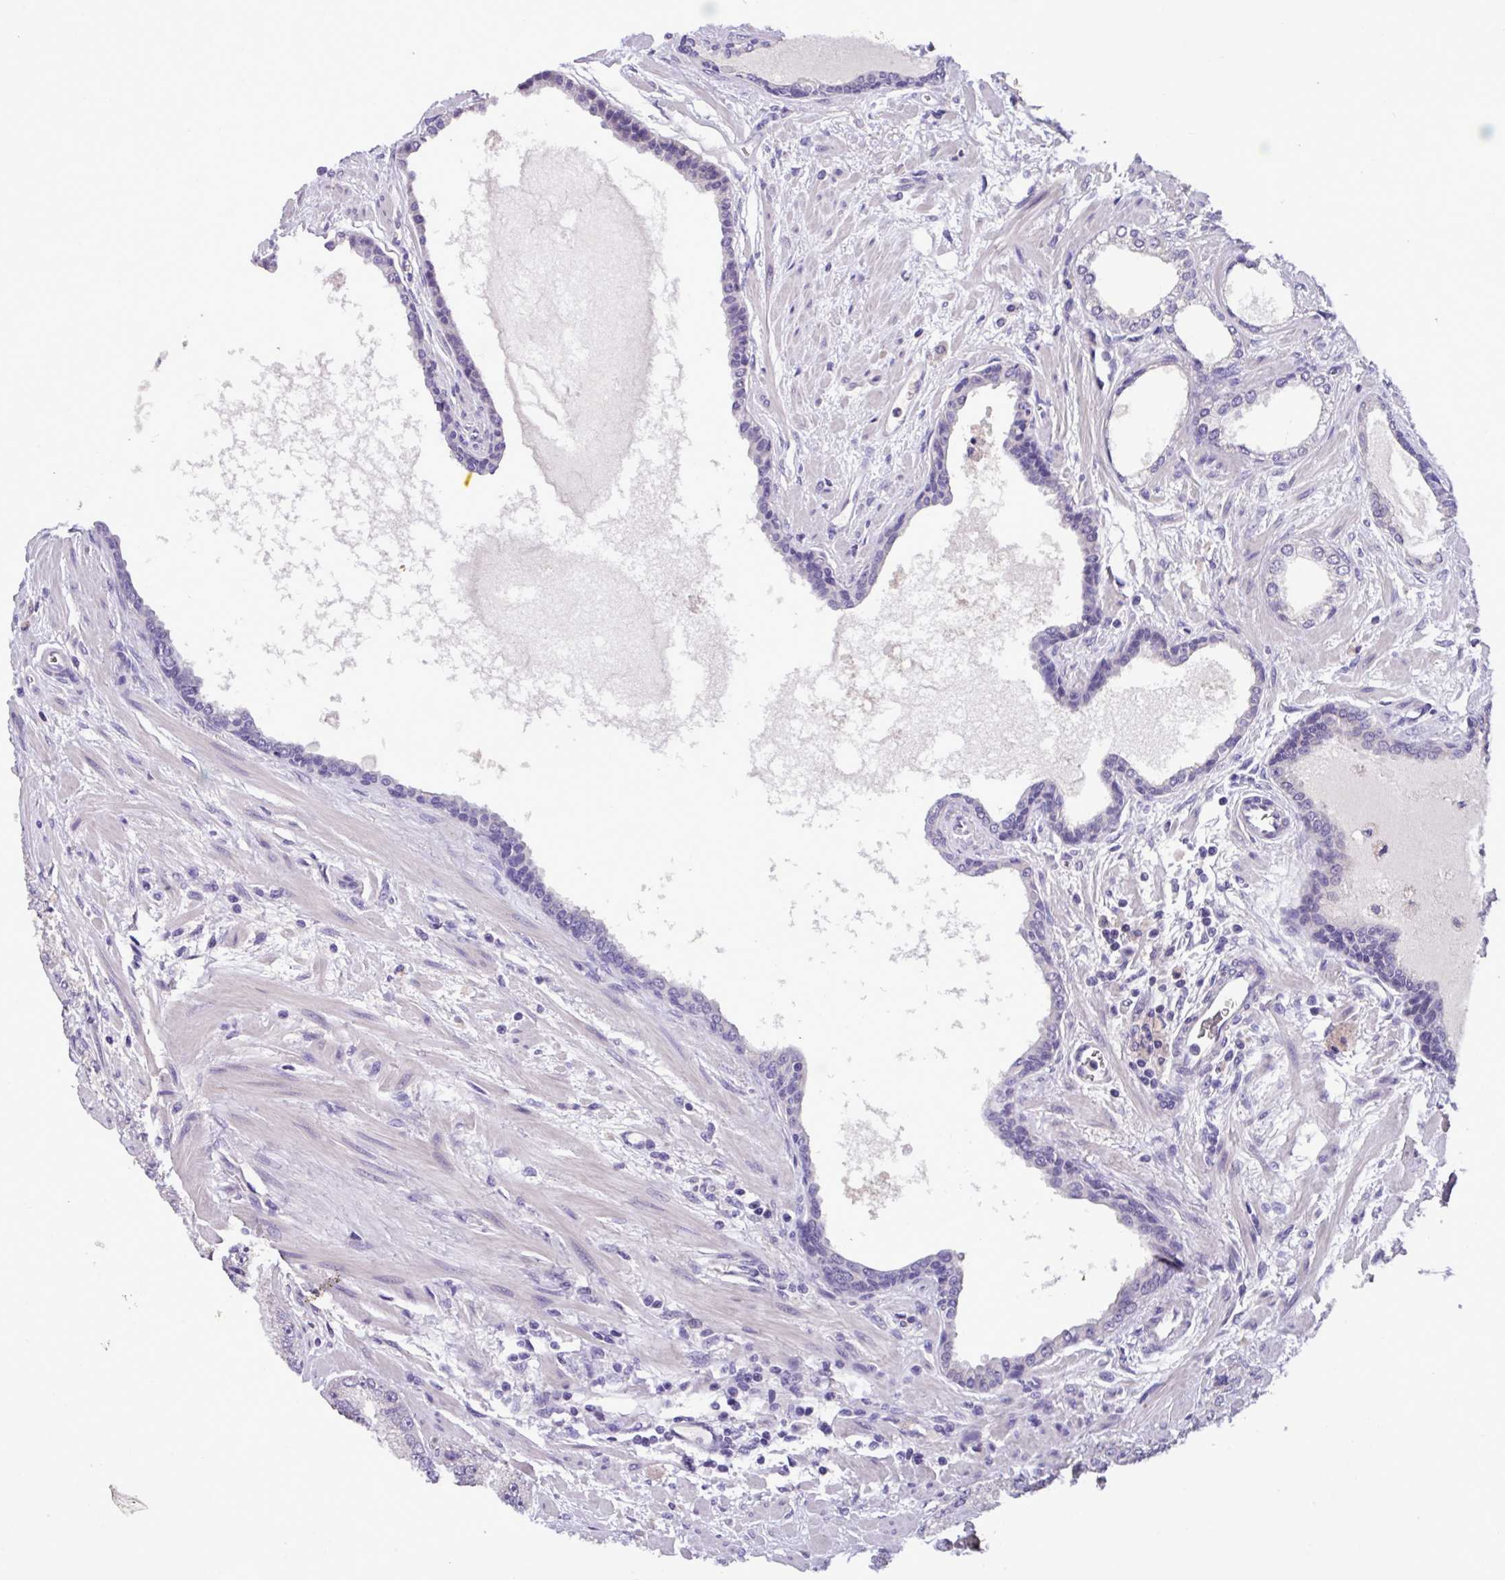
{"staining": {"intensity": "negative", "quantity": "none", "location": "none"}, "tissue": "prostate cancer", "cell_type": "Tumor cells", "image_type": "cancer", "snomed": [{"axis": "morphology", "description": "Adenocarcinoma, High grade"}, {"axis": "topography", "description": "Prostate"}], "caption": "Prostate cancer stained for a protein using immunohistochemistry shows no positivity tumor cells.", "gene": "PAX8", "patient": {"sex": "male", "age": 68}}